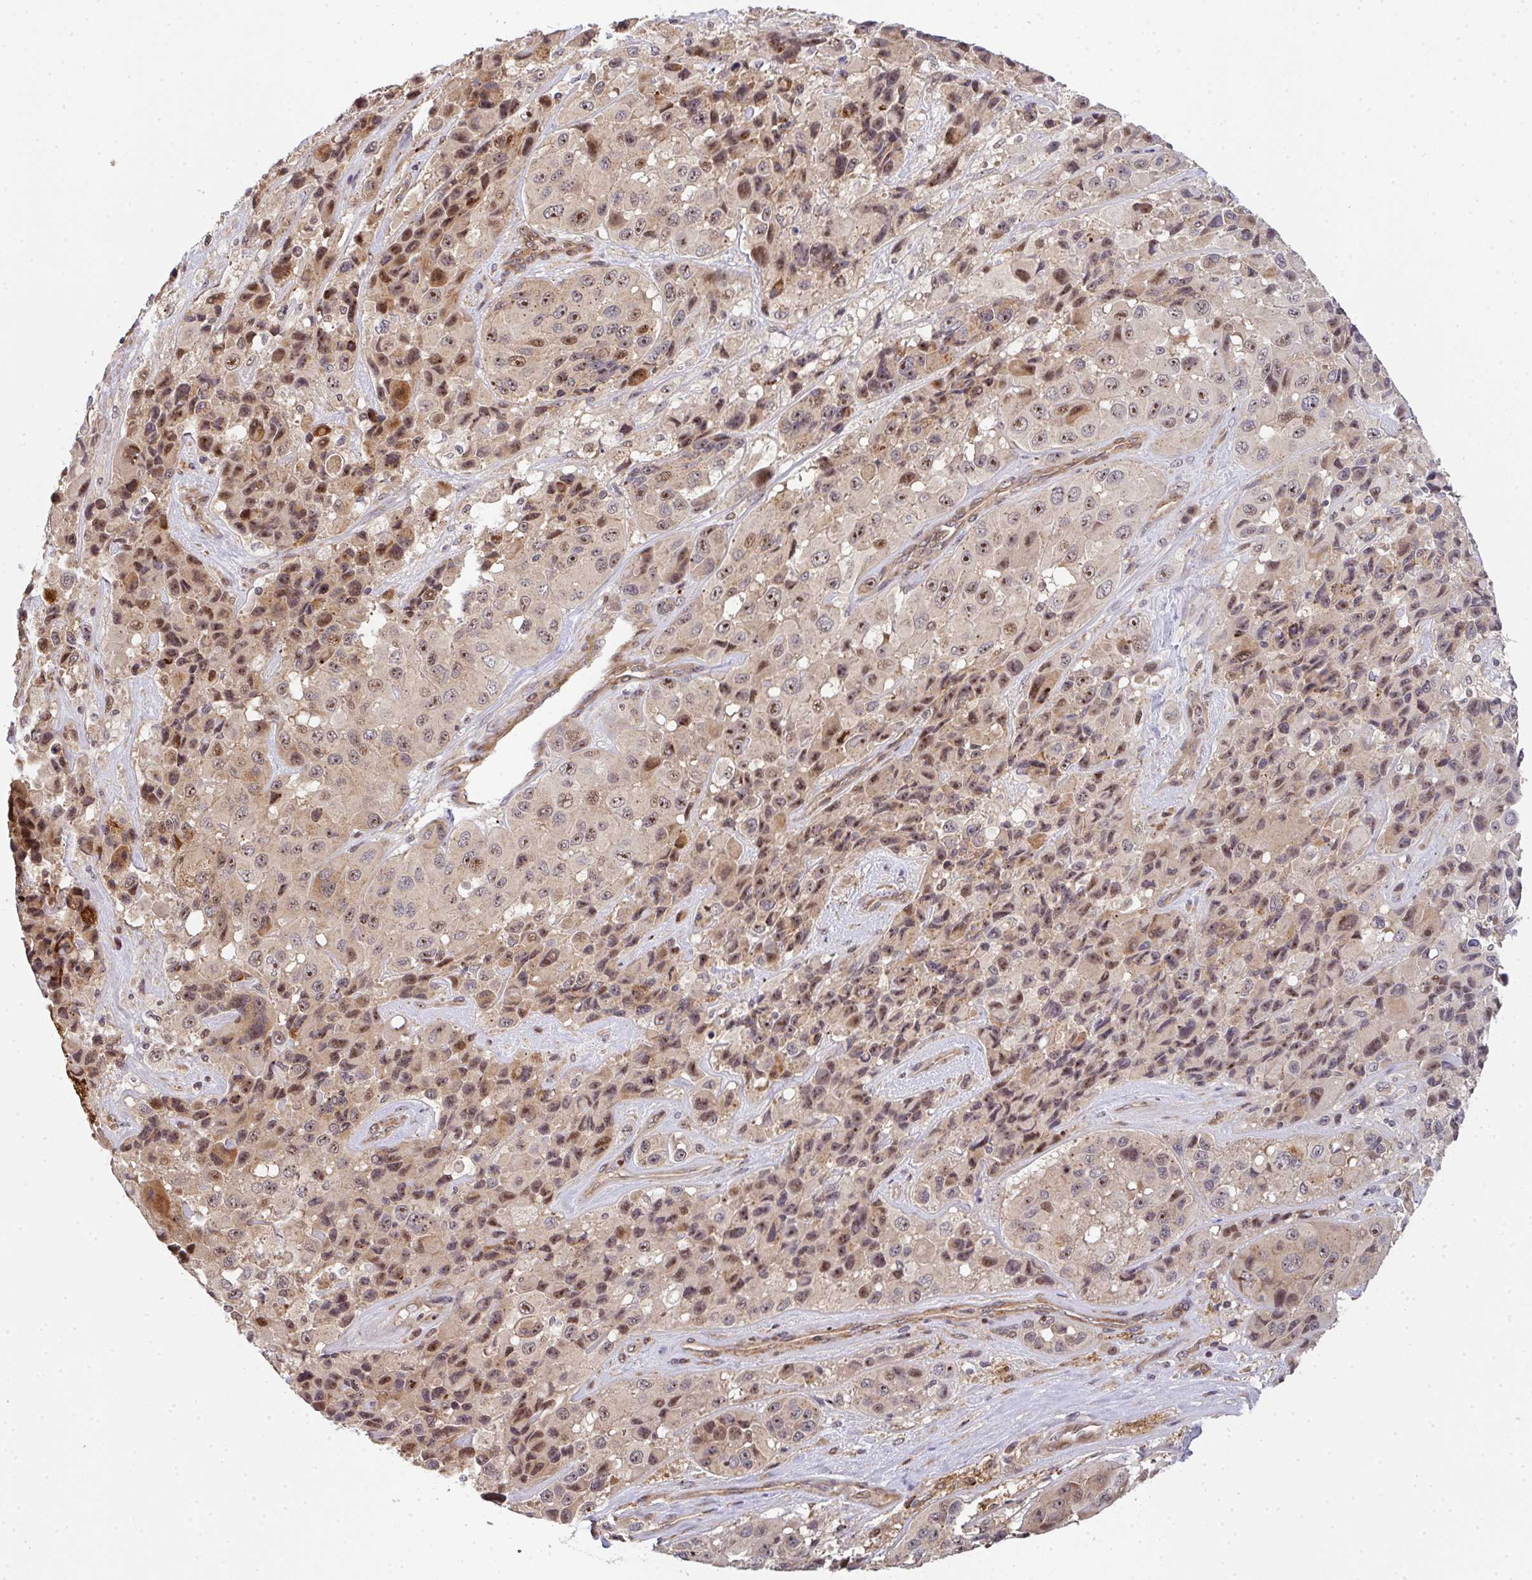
{"staining": {"intensity": "moderate", "quantity": ">75%", "location": "nuclear"}, "tissue": "melanoma", "cell_type": "Tumor cells", "image_type": "cancer", "snomed": [{"axis": "morphology", "description": "Malignant melanoma, Metastatic site"}, {"axis": "topography", "description": "Lymph node"}], "caption": "Immunohistochemistry (IHC) micrograph of neoplastic tissue: melanoma stained using IHC displays medium levels of moderate protein expression localized specifically in the nuclear of tumor cells, appearing as a nuclear brown color.", "gene": "SIMC1", "patient": {"sex": "female", "age": 65}}